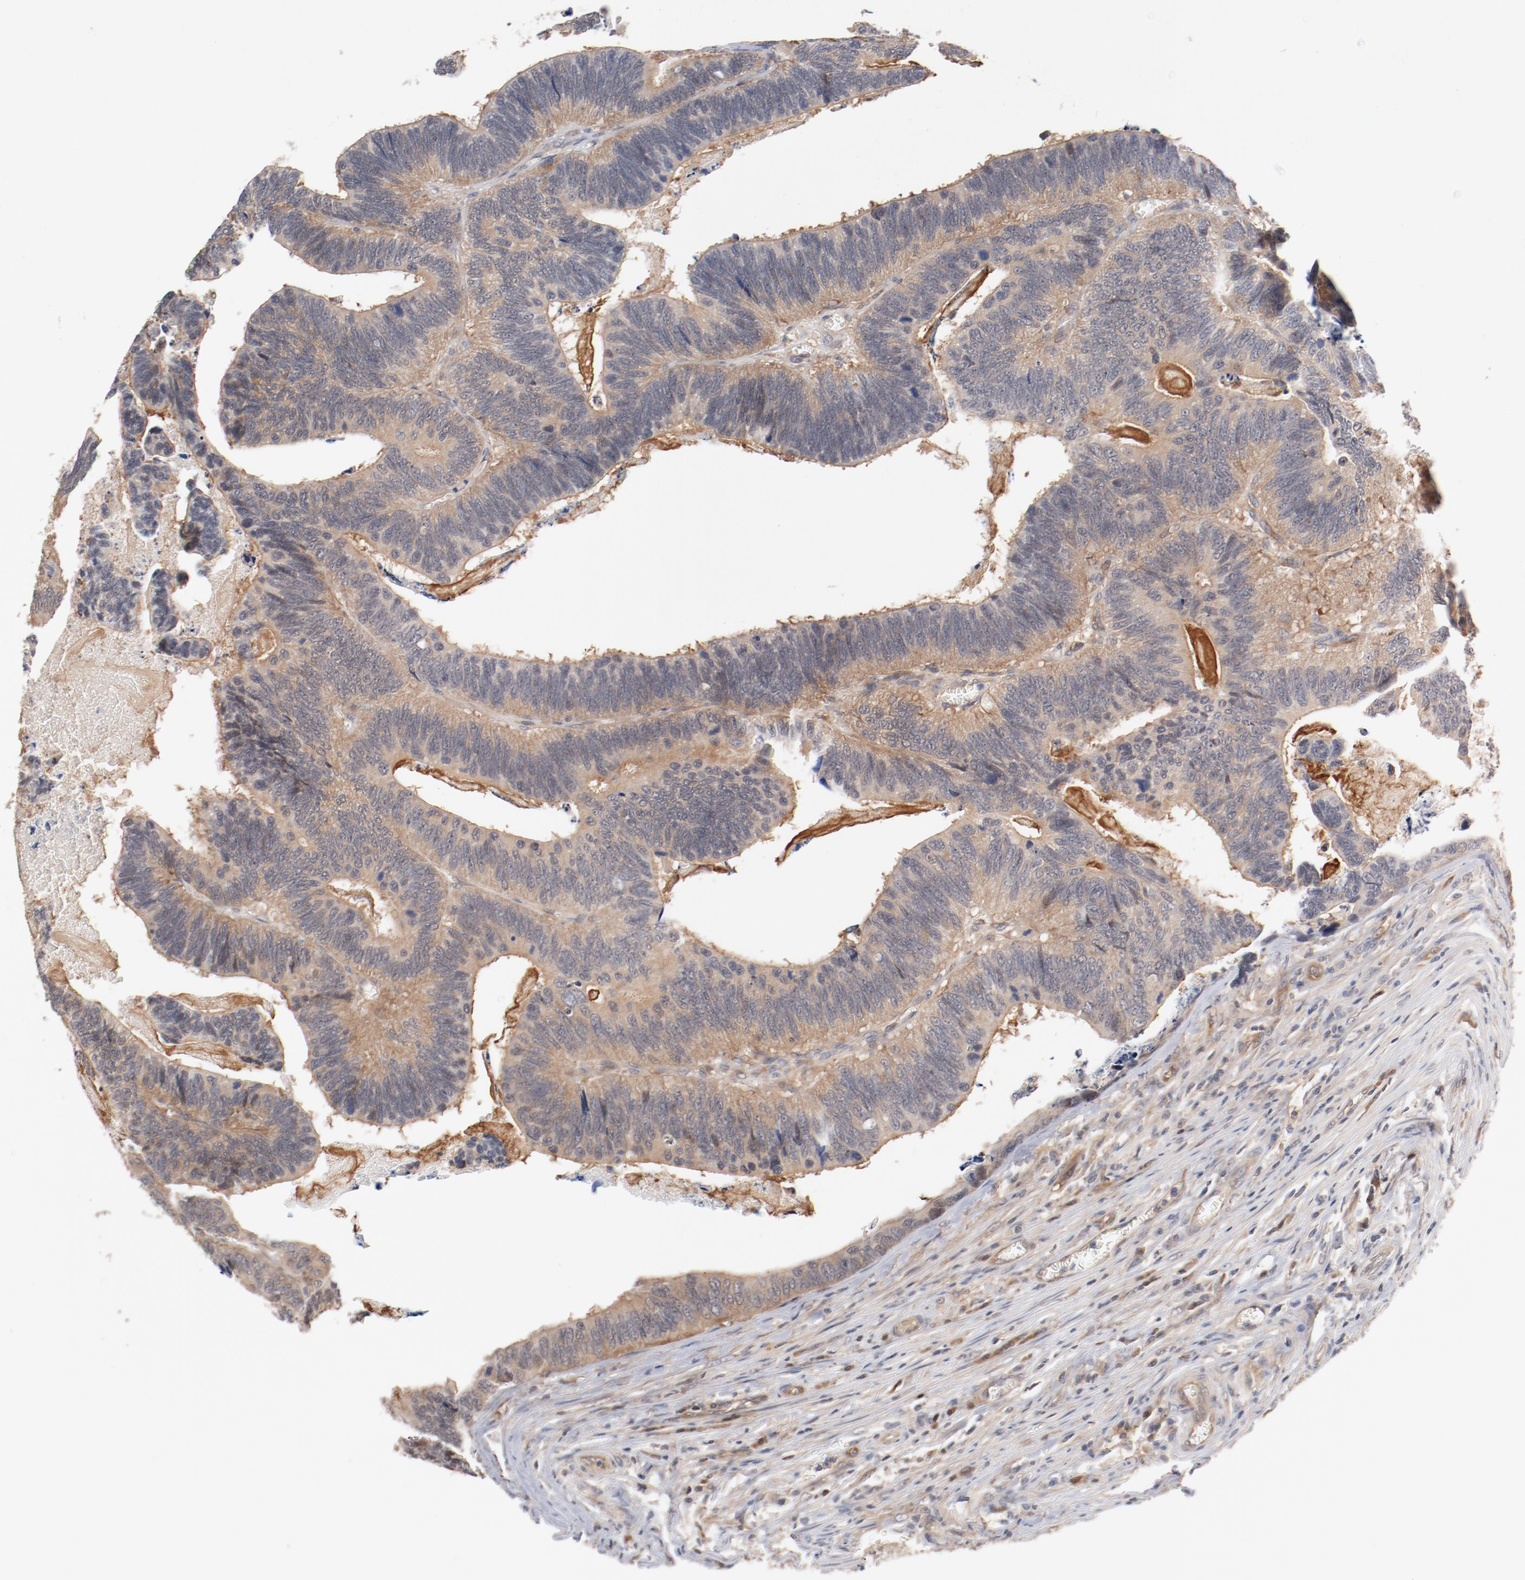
{"staining": {"intensity": "weak", "quantity": ">75%", "location": "cytoplasmic/membranous"}, "tissue": "colorectal cancer", "cell_type": "Tumor cells", "image_type": "cancer", "snomed": [{"axis": "morphology", "description": "Adenocarcinoma, NOS"}, {"axis": "topography", "description": "Colon"}], "caption": "This micrograph reveals immunohistochemistry (IHC) staining of human colorectal adenocarcinoma, with low weak cytoplasmic/membranous expression in approximately >75% of tumor cells.", "gene": "PITPNM2", "patient": {"sex": "male", "age": 72}}